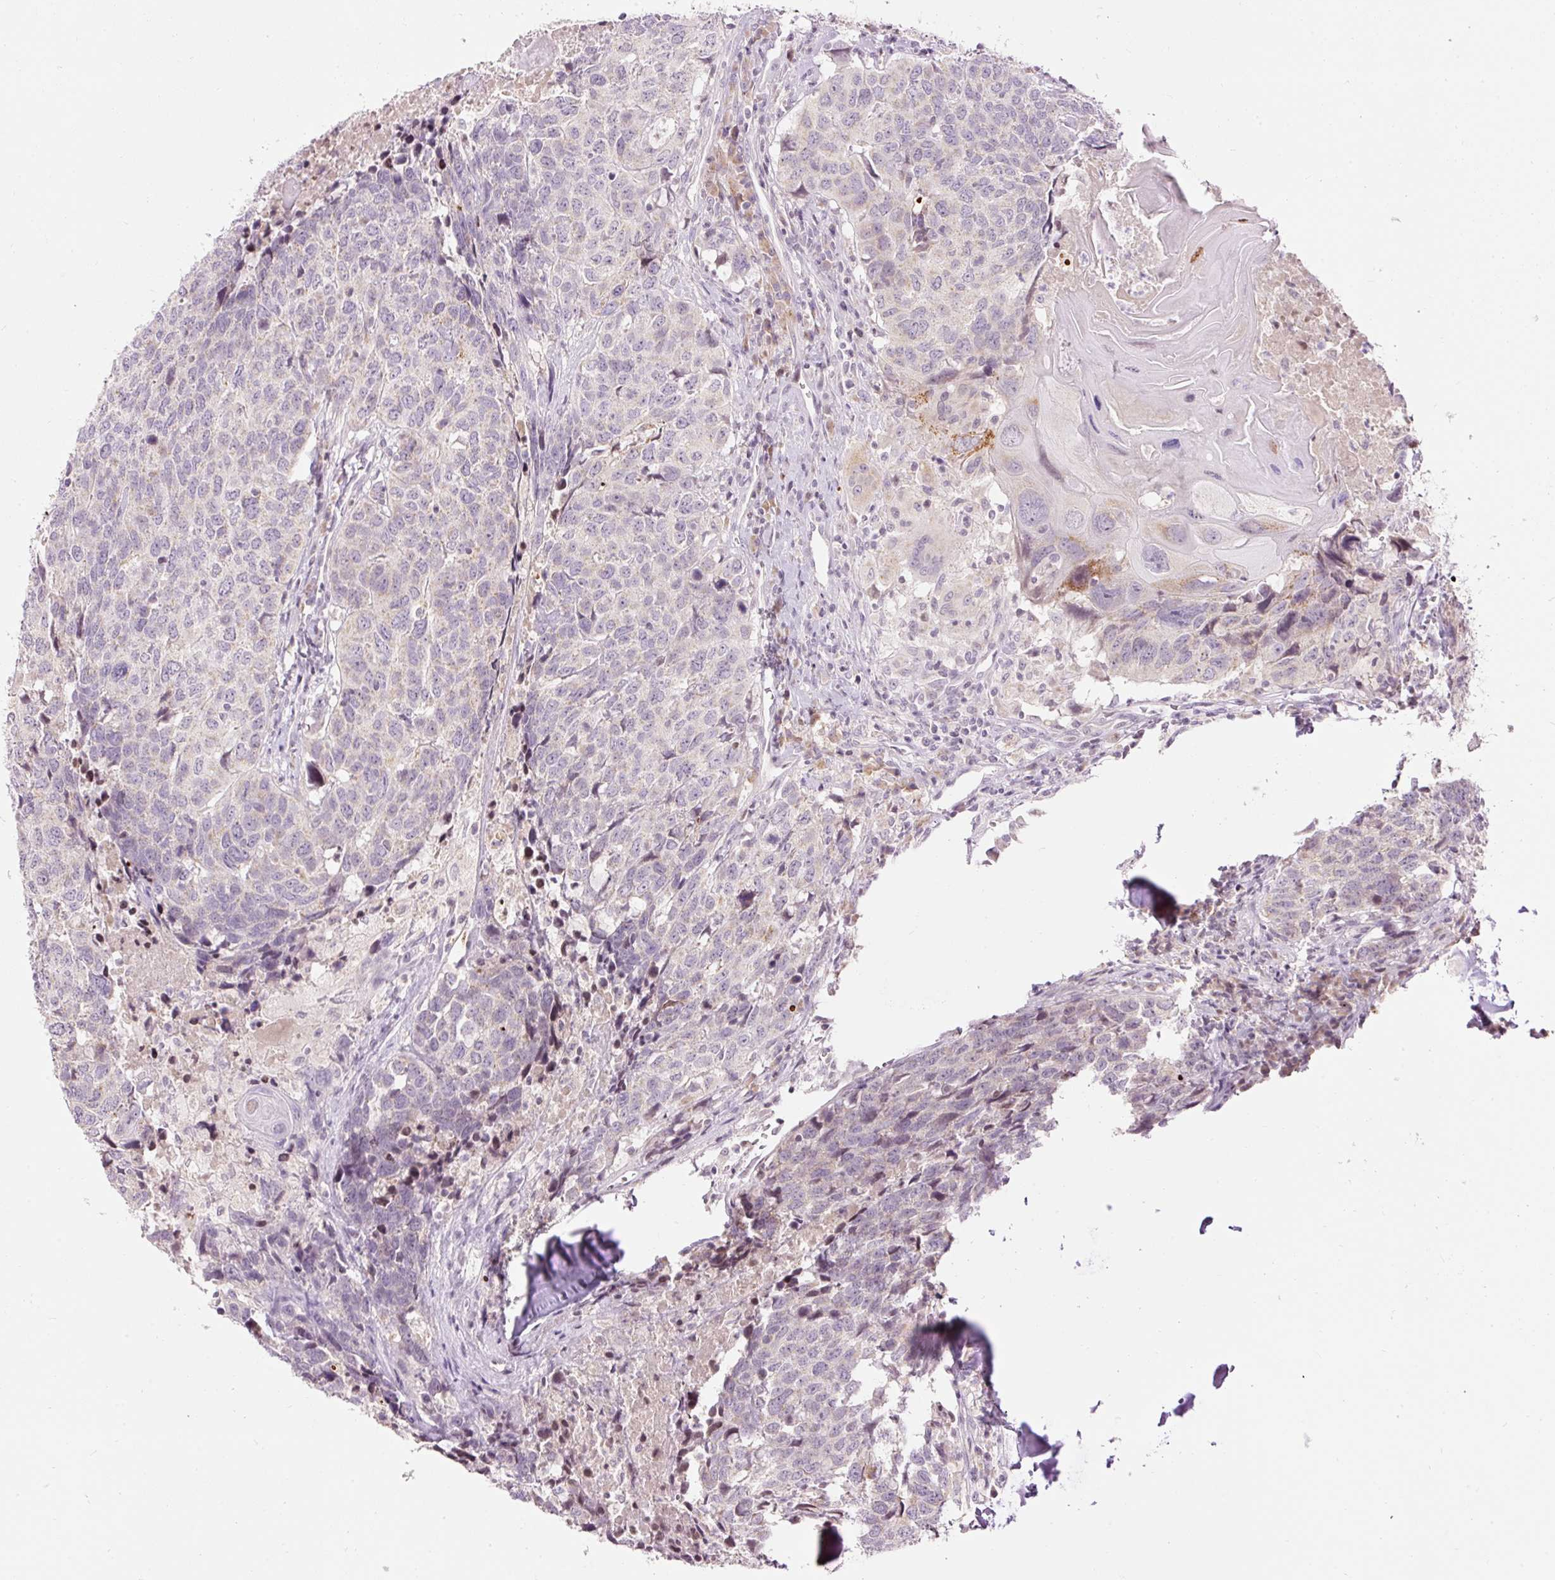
{"staining": {"intensity": "negative", "quantity": "none", "location": "none"}, "tissue": "head and neck cancer", "cell_type": "Tumor cells", "image_type": "cancer", "snomed": [{"axis": "morphology", "description": "Normal tissue, NOS"}, {"axis": "morphology", "description": "Squamous cell carcinoma, NOS"}, {"axis": "topography", "description": "Skeletal muscle"}, {"axis": "topography", "description": "Vascular tissue"}, {"axis": "topography", "description": "Peripheral nerve tissue"}, {"axis": "topography", "description": "Head-Neck"}], "caption": "High magnification brightfield microscopy of head and neck squamous cell carcinoma stained with DAB (brown) and counterstained with hematoxylin (blue): tumor cells show no significant expression.", "gene": "ABHD11", "patient": {"sex": "male", "age": 66}}